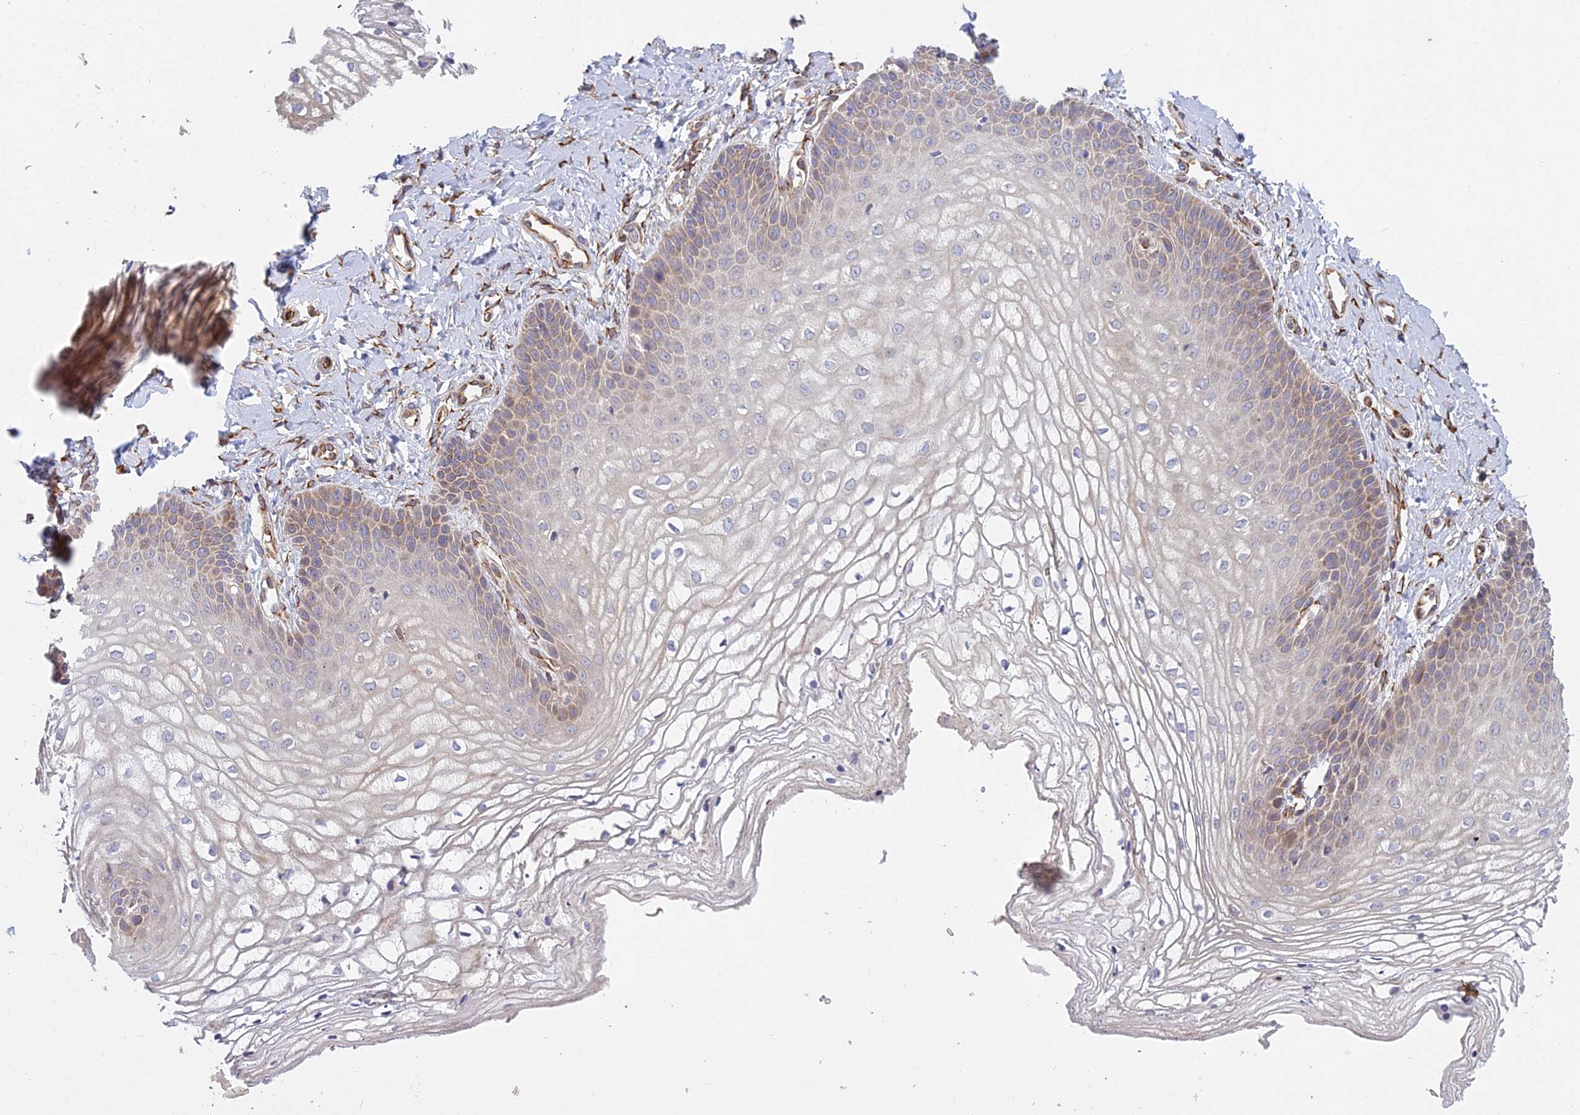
{"staining": {"intensity": "weak", "quantity": "25%-75%", "location": "cytoplasmic/membranous"}, "tissue": "vagina", "cell_type": "Squamous epithelial cells", "image_type": "normal", "snomed": [{"axis": "morphology", "description": "Normal tissue, NOS"}, {"axis": "topography", "description": "Vagina"}], "caption": "Normal vagina was stained to show a protein in brown. There is low levels of weak cytoplasmic/membranous staining in about 25%-75% of squamous epithelial cells.", "gene": "NDUFAF7", "patient": {"sex": "female", "age": 68}}